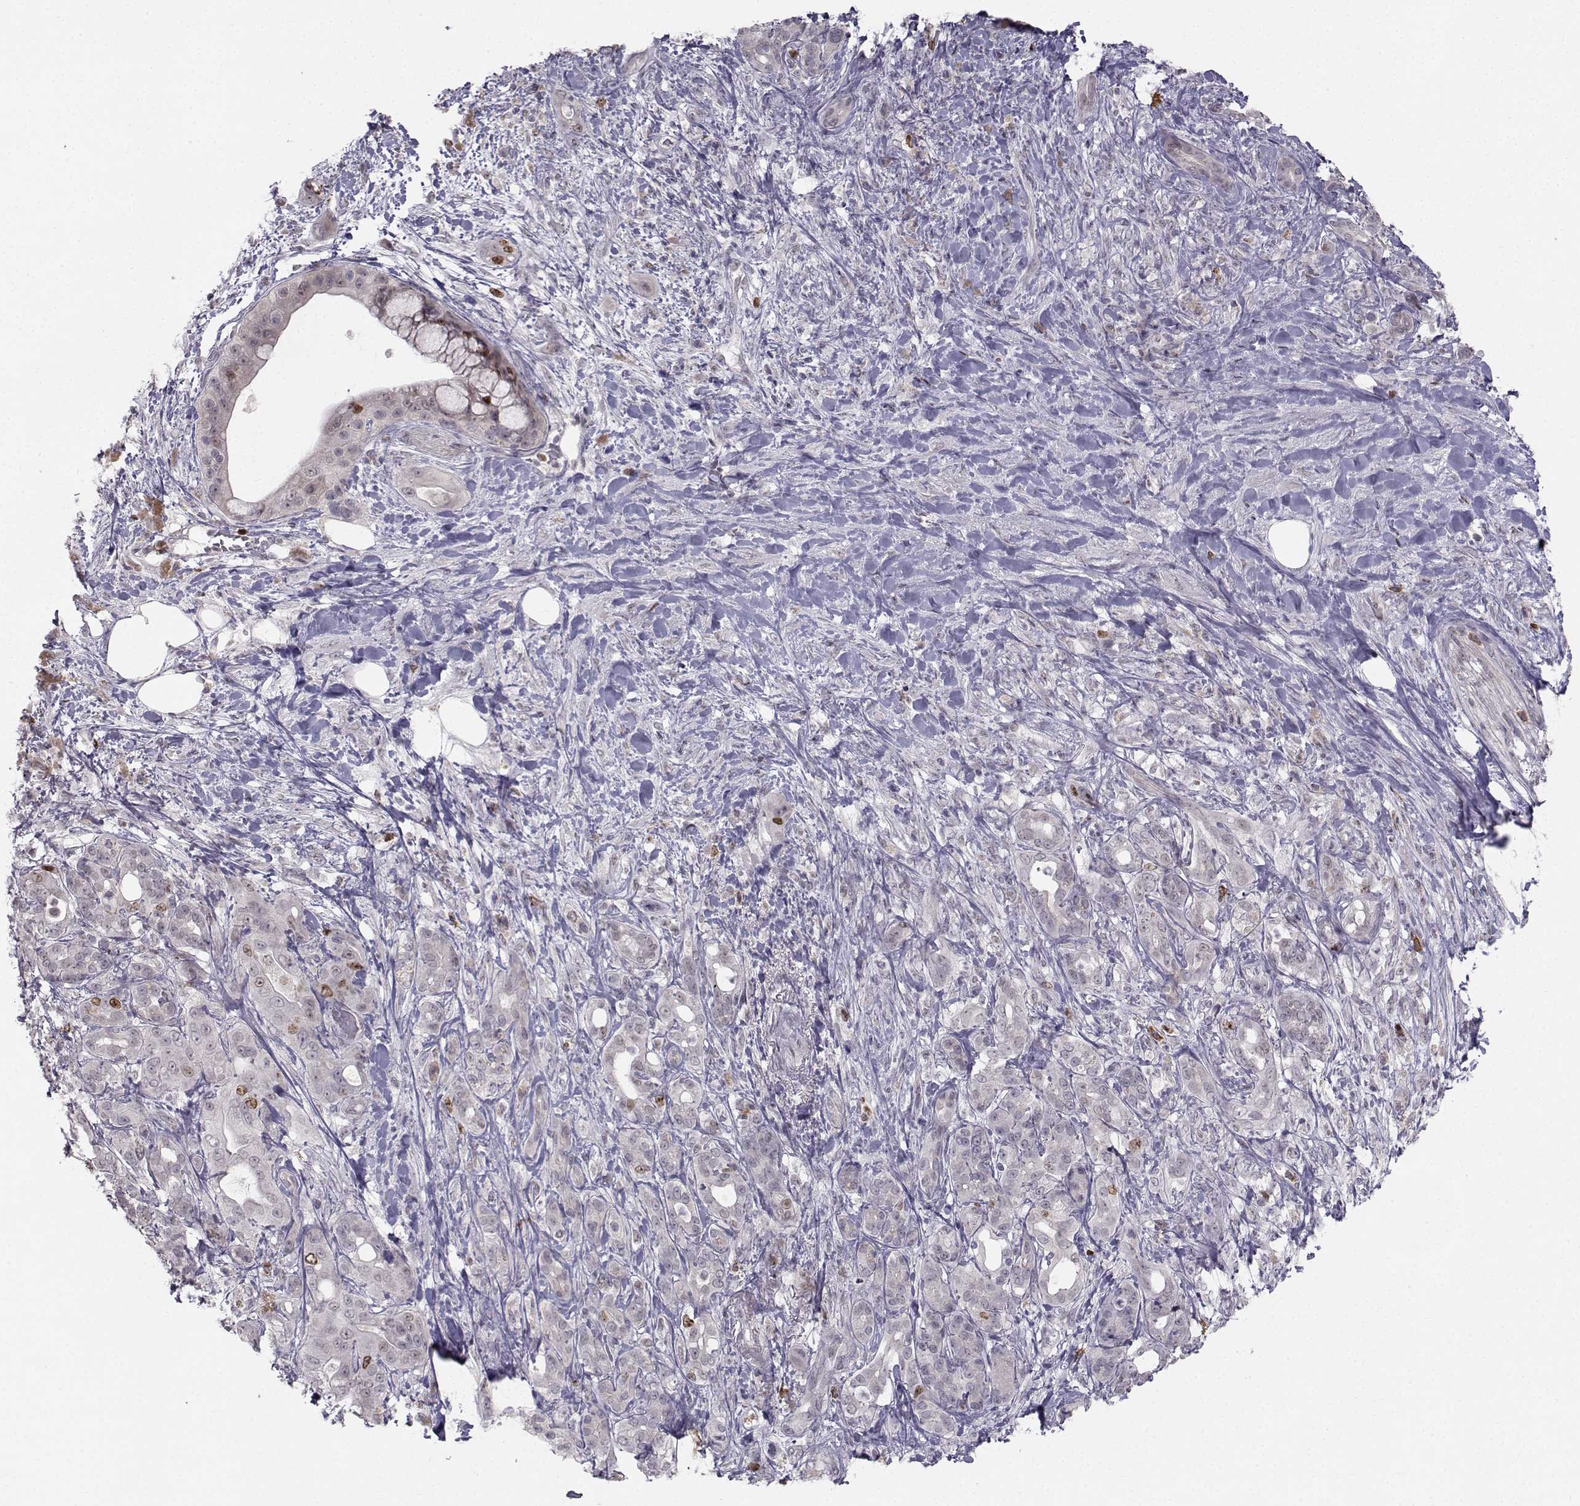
{"staining": {"intensity": "strong", "quantity": "<25%", "location": "nuclear"}, "tissue": "pancreatic cancer", "cell_type": "Tumor cells", "image_type": "cancer", "snomed": [{"axis": "morphology", "description": "Adenocarcinoma, NOS"}, {"axis": "topography", "description": "Pancreas"}], "caption": "Immunohistochemistry (IHC) (DAB (3,3'-diaminobenzidine)) staining of human pancreatic cancer demonstrates strong nuclear protein positivity in approximately <25% of tumor cells.", "gene": "LRP8", "patient": {"sex": "male", "age": 71}}